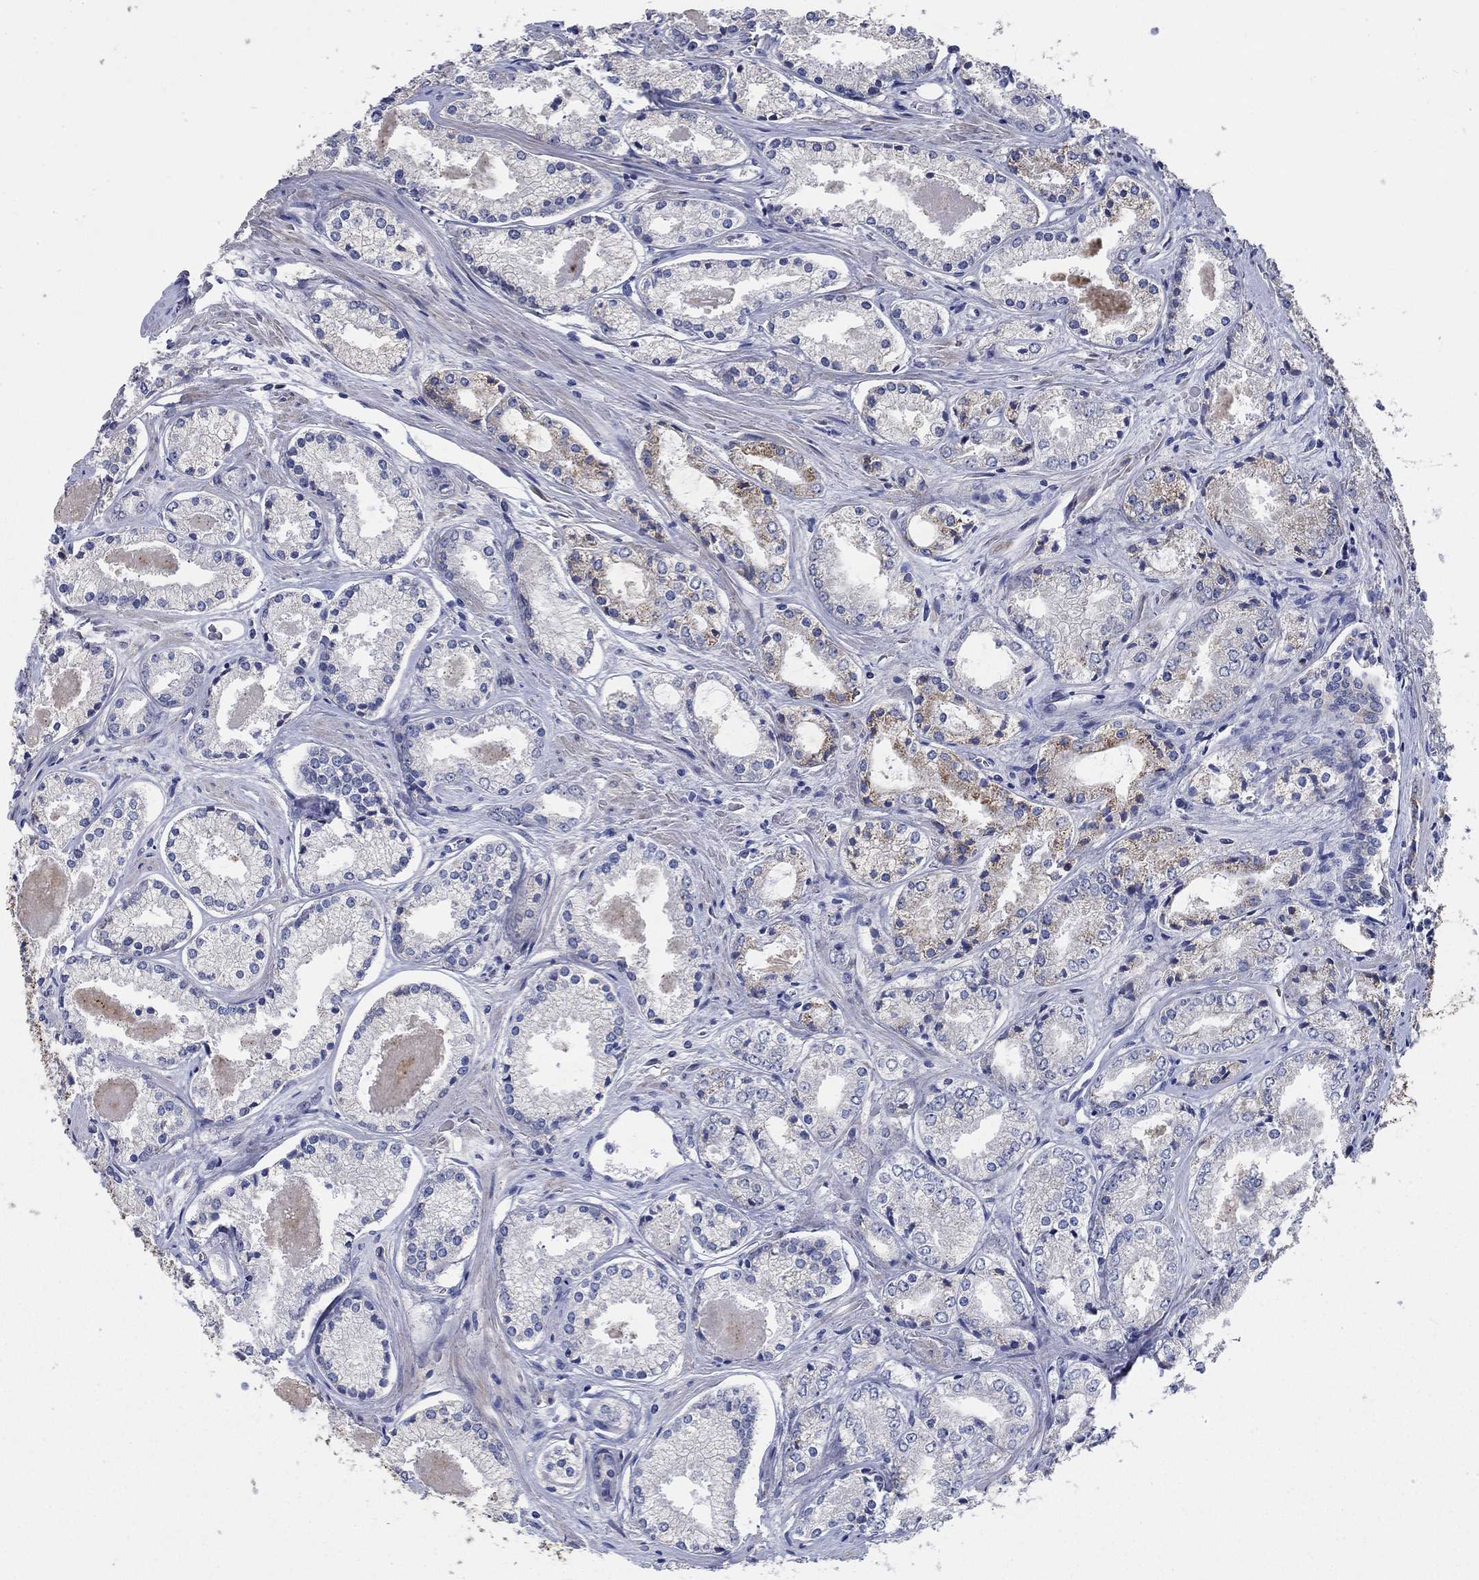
{"staining": {"intensity": "moderate", "quantity": "<25%", "location": "cytoplasmic/membranous"}, "tissue": "prostate cancer", "cell_type": "Tumor cells", "image_type": "cancer", "snomed": [{"axis": "morphology", "description": "Adenocarcinoma, NOS"}, {"axis": "topography", "description": "Prostate"}], "caption": "Human prostate adenocarcinoma stained with a protein marker demonstrates moderate staining in tumor cells.", "gene": "PRC1", "patient": {"sex": "male", "age": 72}}